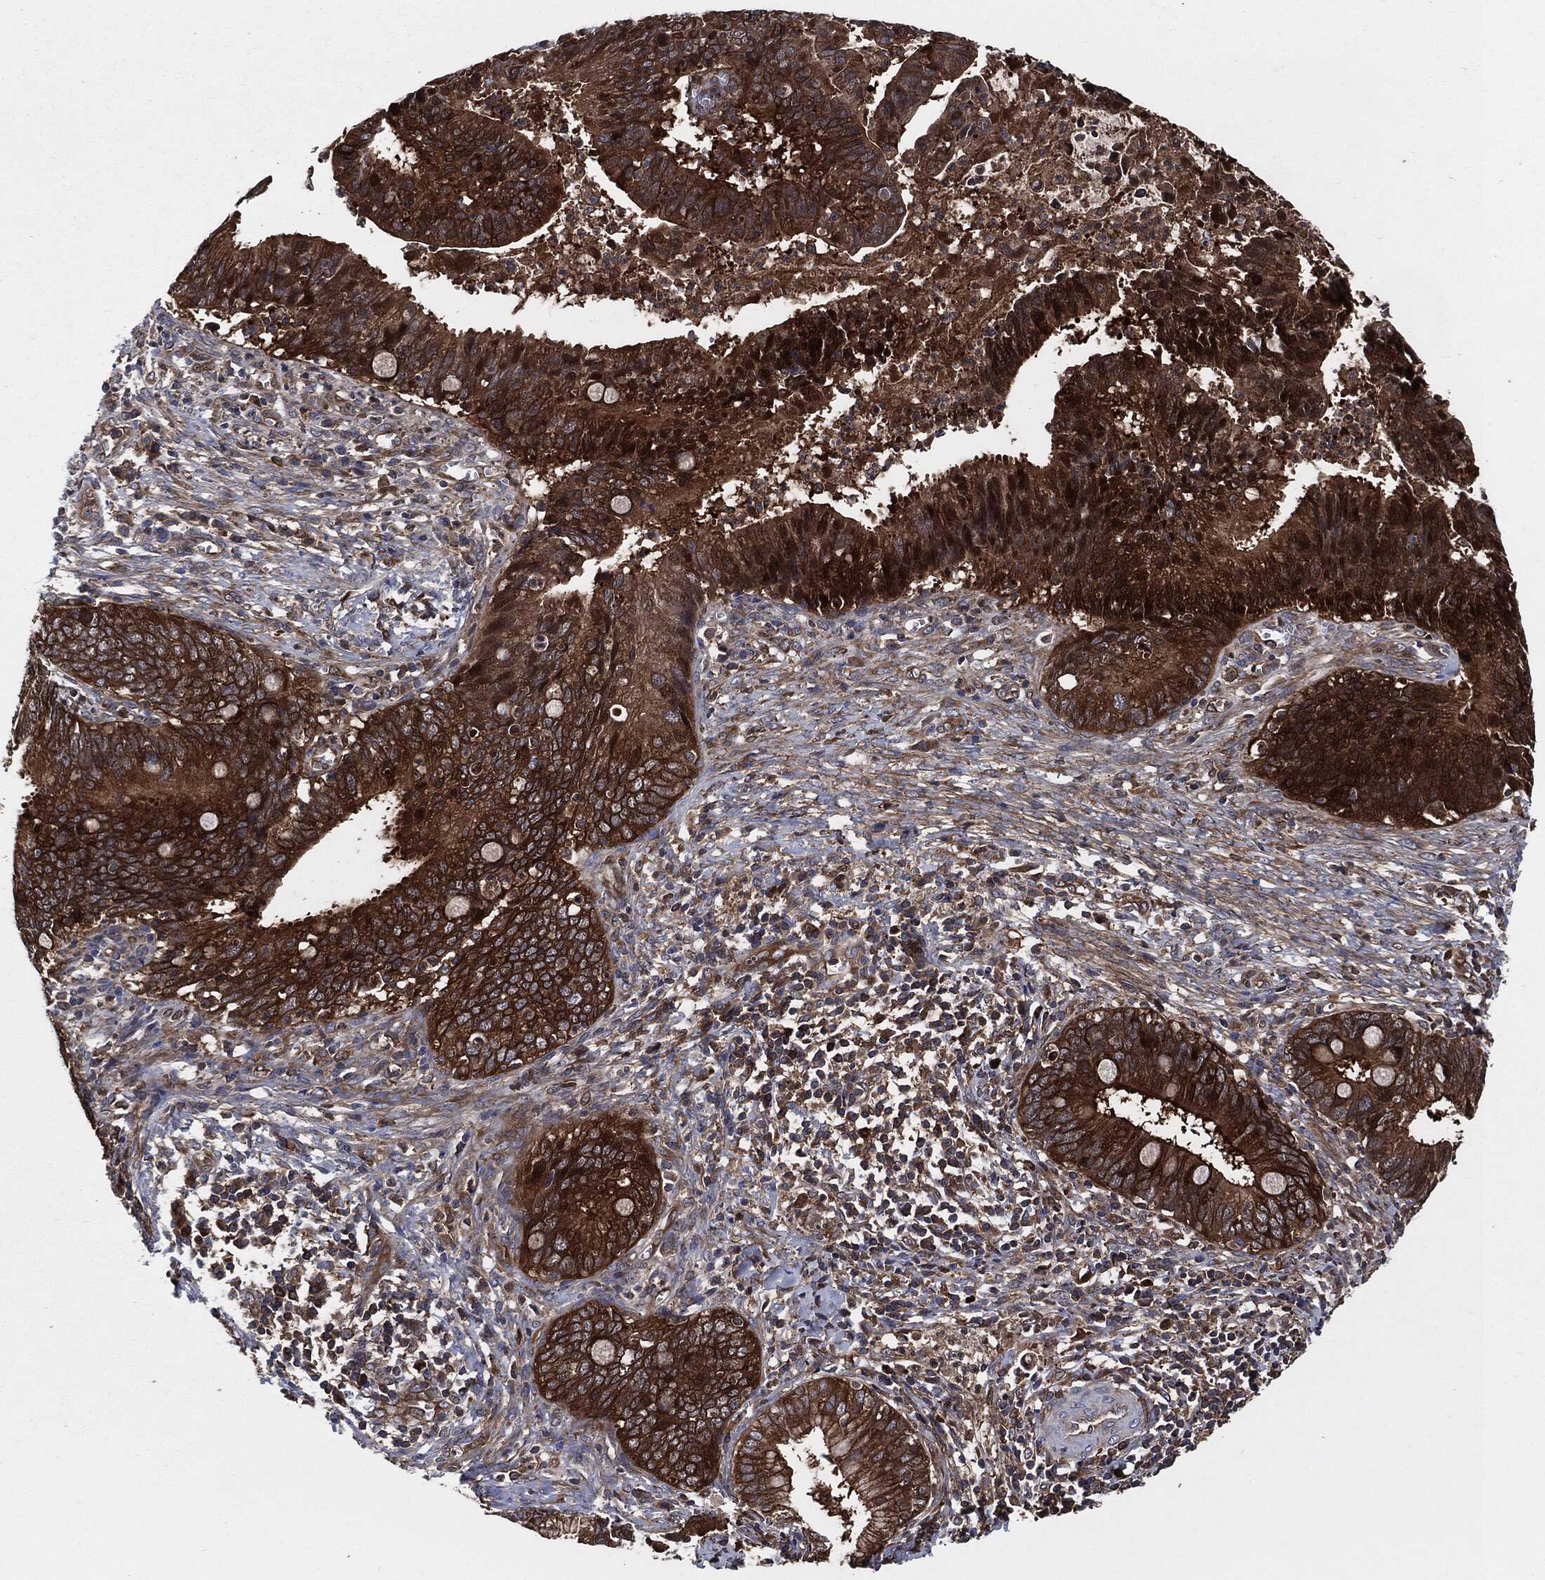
{"staining": {"intensity": "strong", "quantity": ">75%", "location": "cytoplasmic/membranous"}, "tissue": "cervical cancer", "cell_type": "Tumor cells", "image_type": "cancer", "snomed": [{"axis": "morphology", "description": "Adenocarcinoma, NOS"}, {"axis": "topography", "description": "Cervix"}], "caption": "This photomicrograph displays immunohistochemistry (IHC) staining of adenocarcinoma (cervical), with high strong cytoplasmic/membranous expression in approximately >75% of tumor cells.", "gene": "XPNPEP1", "patient": {"sex": "female", "age": 42}}